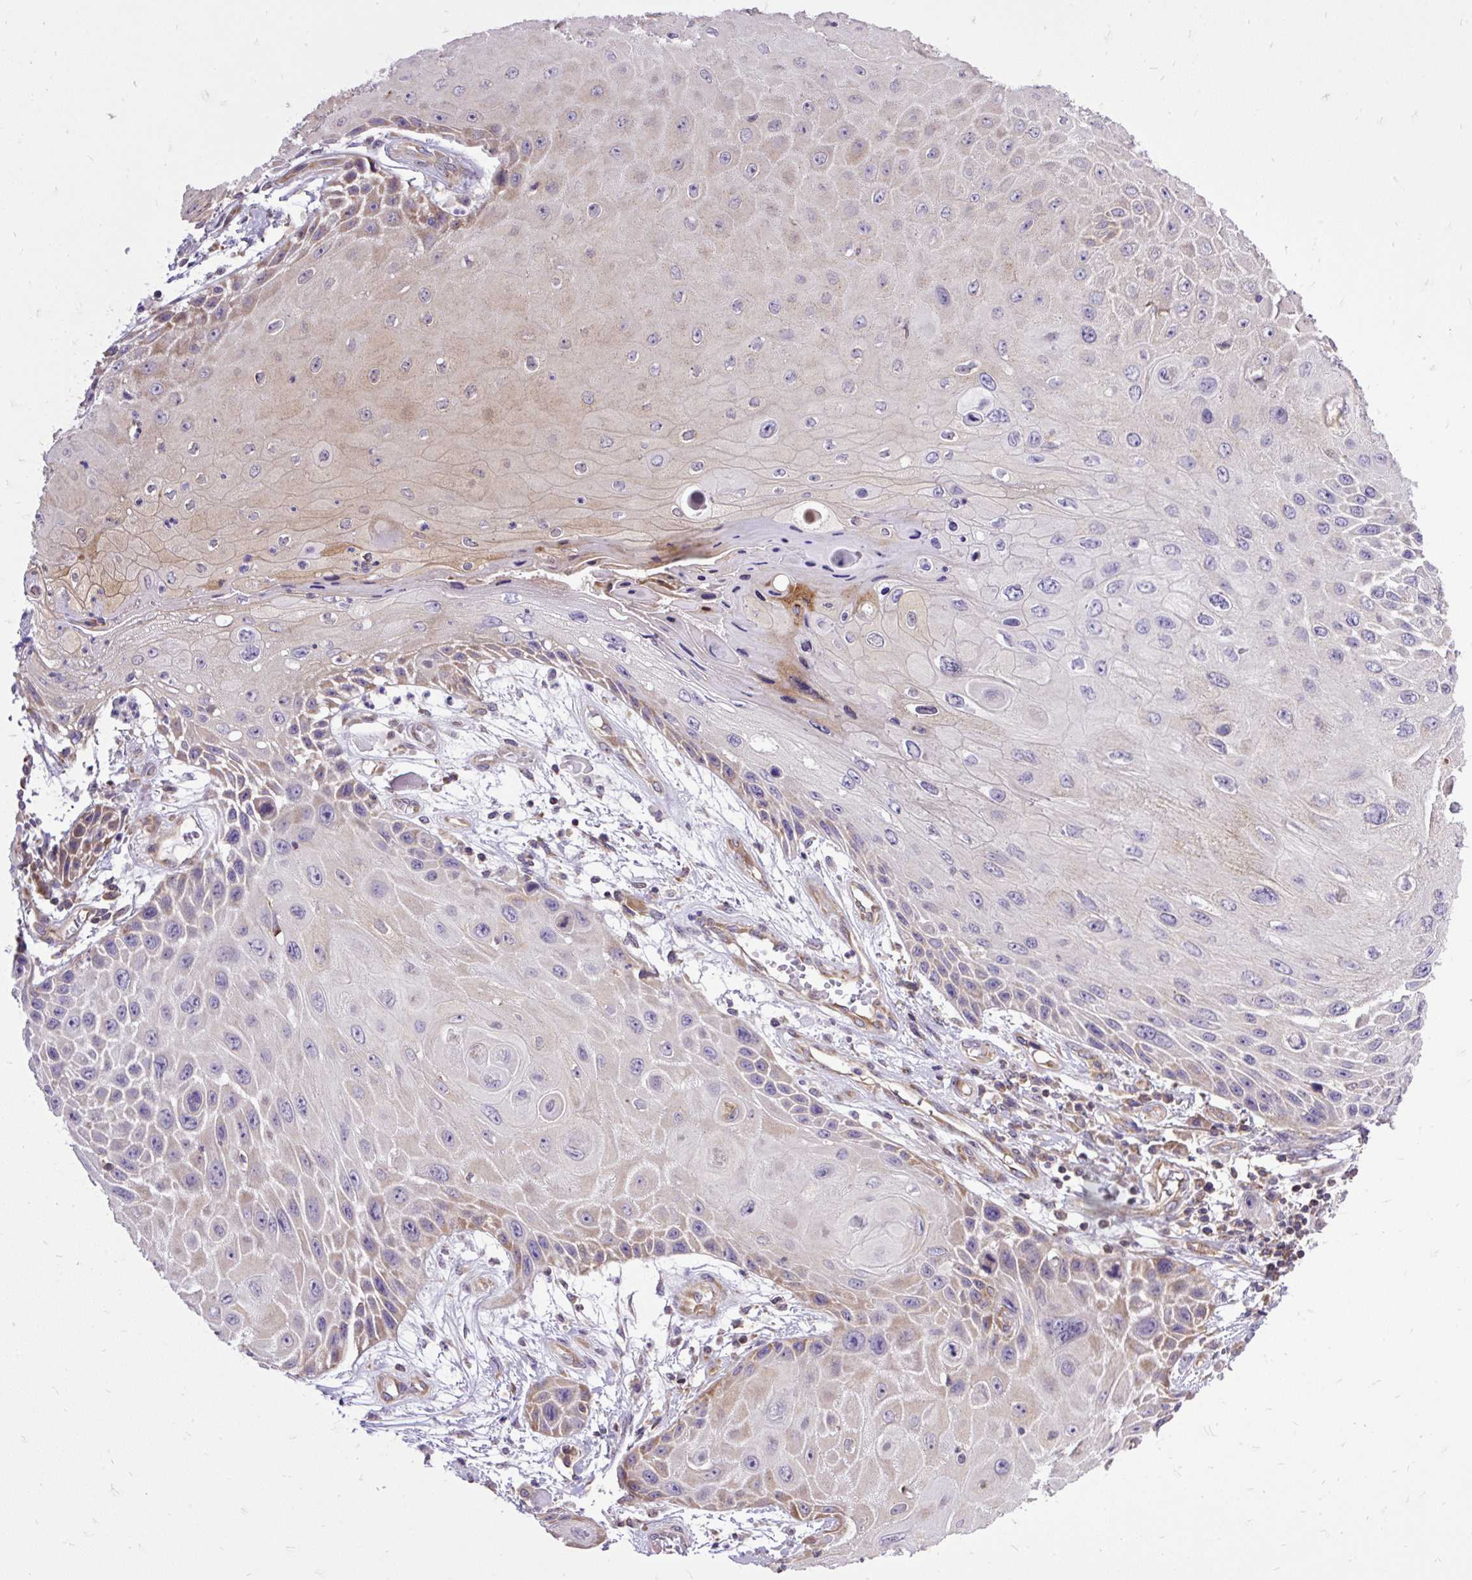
{"staining": {"intensity": "weak", "quantity": "<25%", "location": "cytoplasmic/membranous"}, "tissue": "skin cancer", "cell_type": "Tumor cells", "image_type": "cancer", "snomed": [{"axis": "morphology", "description": "Squamous cell carcinoma, NOS"}, {"axis": "topography", "description": "Skin"}, {"axis": "topography", "description": "Vulva"}], "caption": "Tumor cells show no significant protein staining in skin cancer (squamous cell carcinoma). (DAB immunohistochemistry (IHC) with hematoxylin counter stain).", "gene": "TRIM17", "patient": {"sex": "female", "age": 44}}